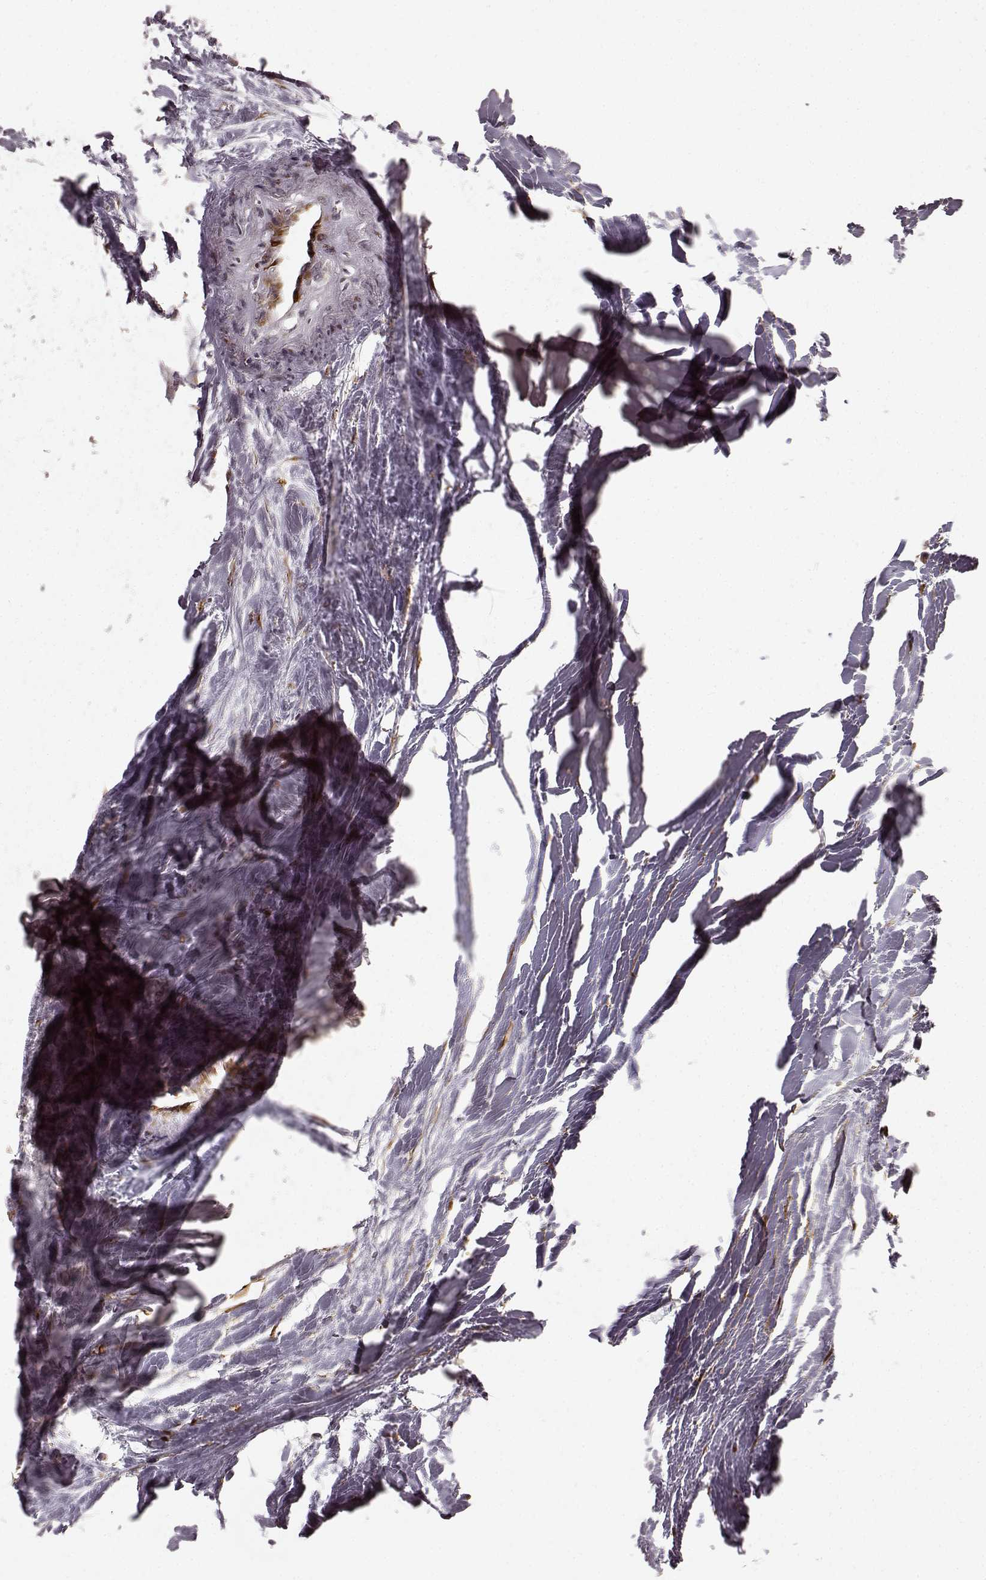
{"staining": {"intensity": "weak", "quantity": ">75%", "location": "cytoplasmic/membranous"}, "tissue": "colorectal cancer", "cell_type": "Tumor cells", "image_type": "cancer", "snomed": [{"axis": "morphology", "description": "Adenocarcinoma, NOS"}, {"axis": "topography", "description": "Colon"}, {"axis": "topography", "description": "Rectum"}], "caption": "Colorectal cancer (adenocarcinoma) was stained to show a protein in brown. There is low levels of weak cytoplasmic/membranous staining in approximately >75% of tumor cells.", "gene": "TMEM14A", "patient": {"sex": "male", "age": 57}}